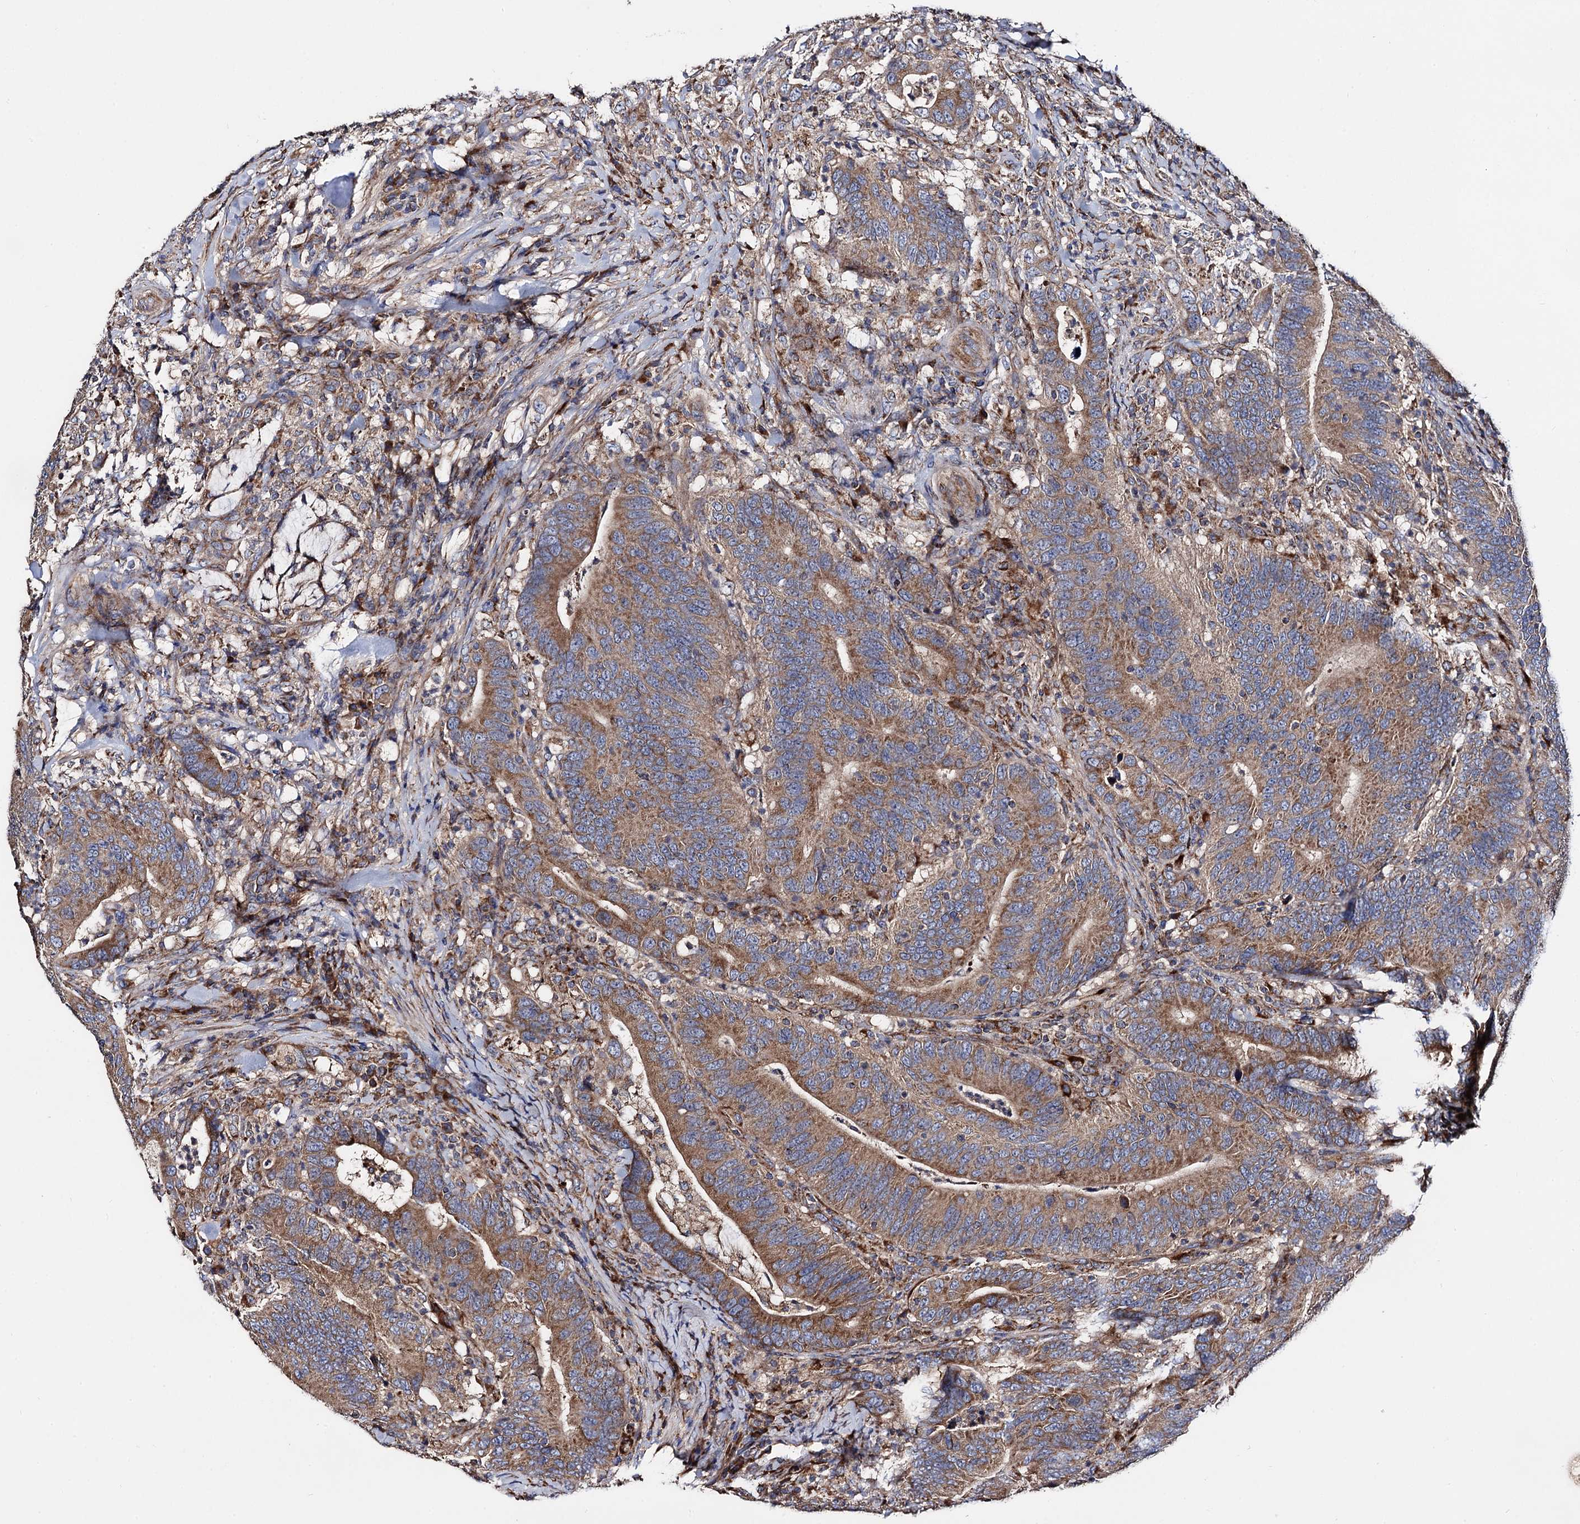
{"staining": {"intensity": "moderate", "quantity": ">75%", "location": "cytoplasmic/membranous"}, "tissue": "colorectal cancer", "cell_type": "Tumor cells", "image_type": "cancer", "snomed": [{"axis": "morphology", "description": "Adenocarcinoma, NOS"}, {"axis": "topography", "description": "Colon"}], "caption": "Brown immunohistochemical staining in colorectal cancer (adenocarcinoma) displays moderate cytoplasmic/membranous expression in approximately >75% of tumor cells. The protein is stained brown, and the nuclei are stained in blue (DAB (3,3'-diaminobenzidine) IHC with brightfield microscopy, high magnification).", "gene": "IQCH", "patient": {"sex": "female", "age": 66}}